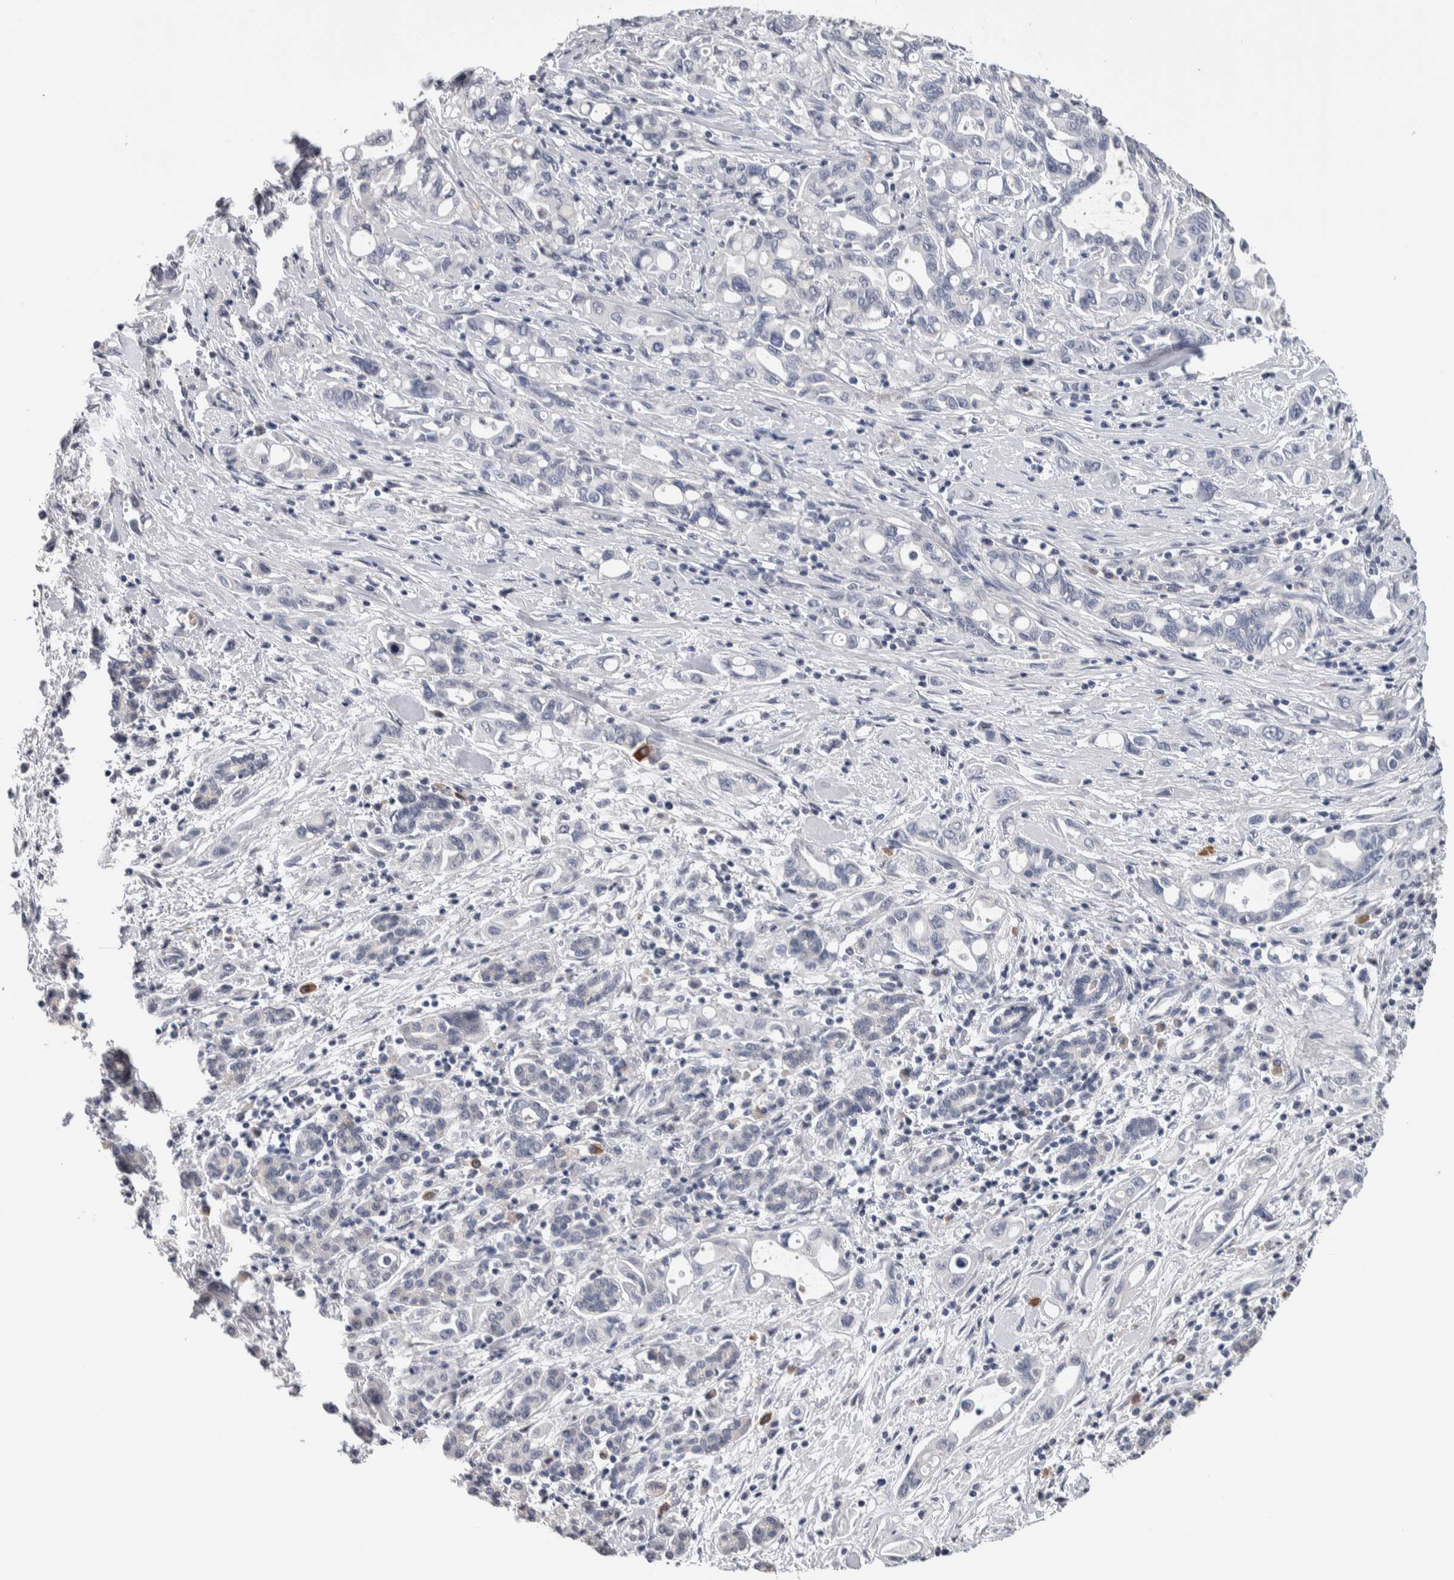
{"staining": {"intensity": "negative", "quantity": "none", "location": "none"}, "tissue": "pancreatic cancer", "cell_type": "Tumor cells", "image_type": "cancer", "snomed": [{"axis": "morphology", "description": "Adenocarcinoma, NOS"}, {"axis": "topography", "description": "Pancreas"}], "caption": "IHC histopathology image of pancreatic cancer (adenocarcinoma) stained for a protein (brown), which shows no expression in tumor cells.", "gene": "TMEM102", "patient": {"sex": "female", "age": 57}}